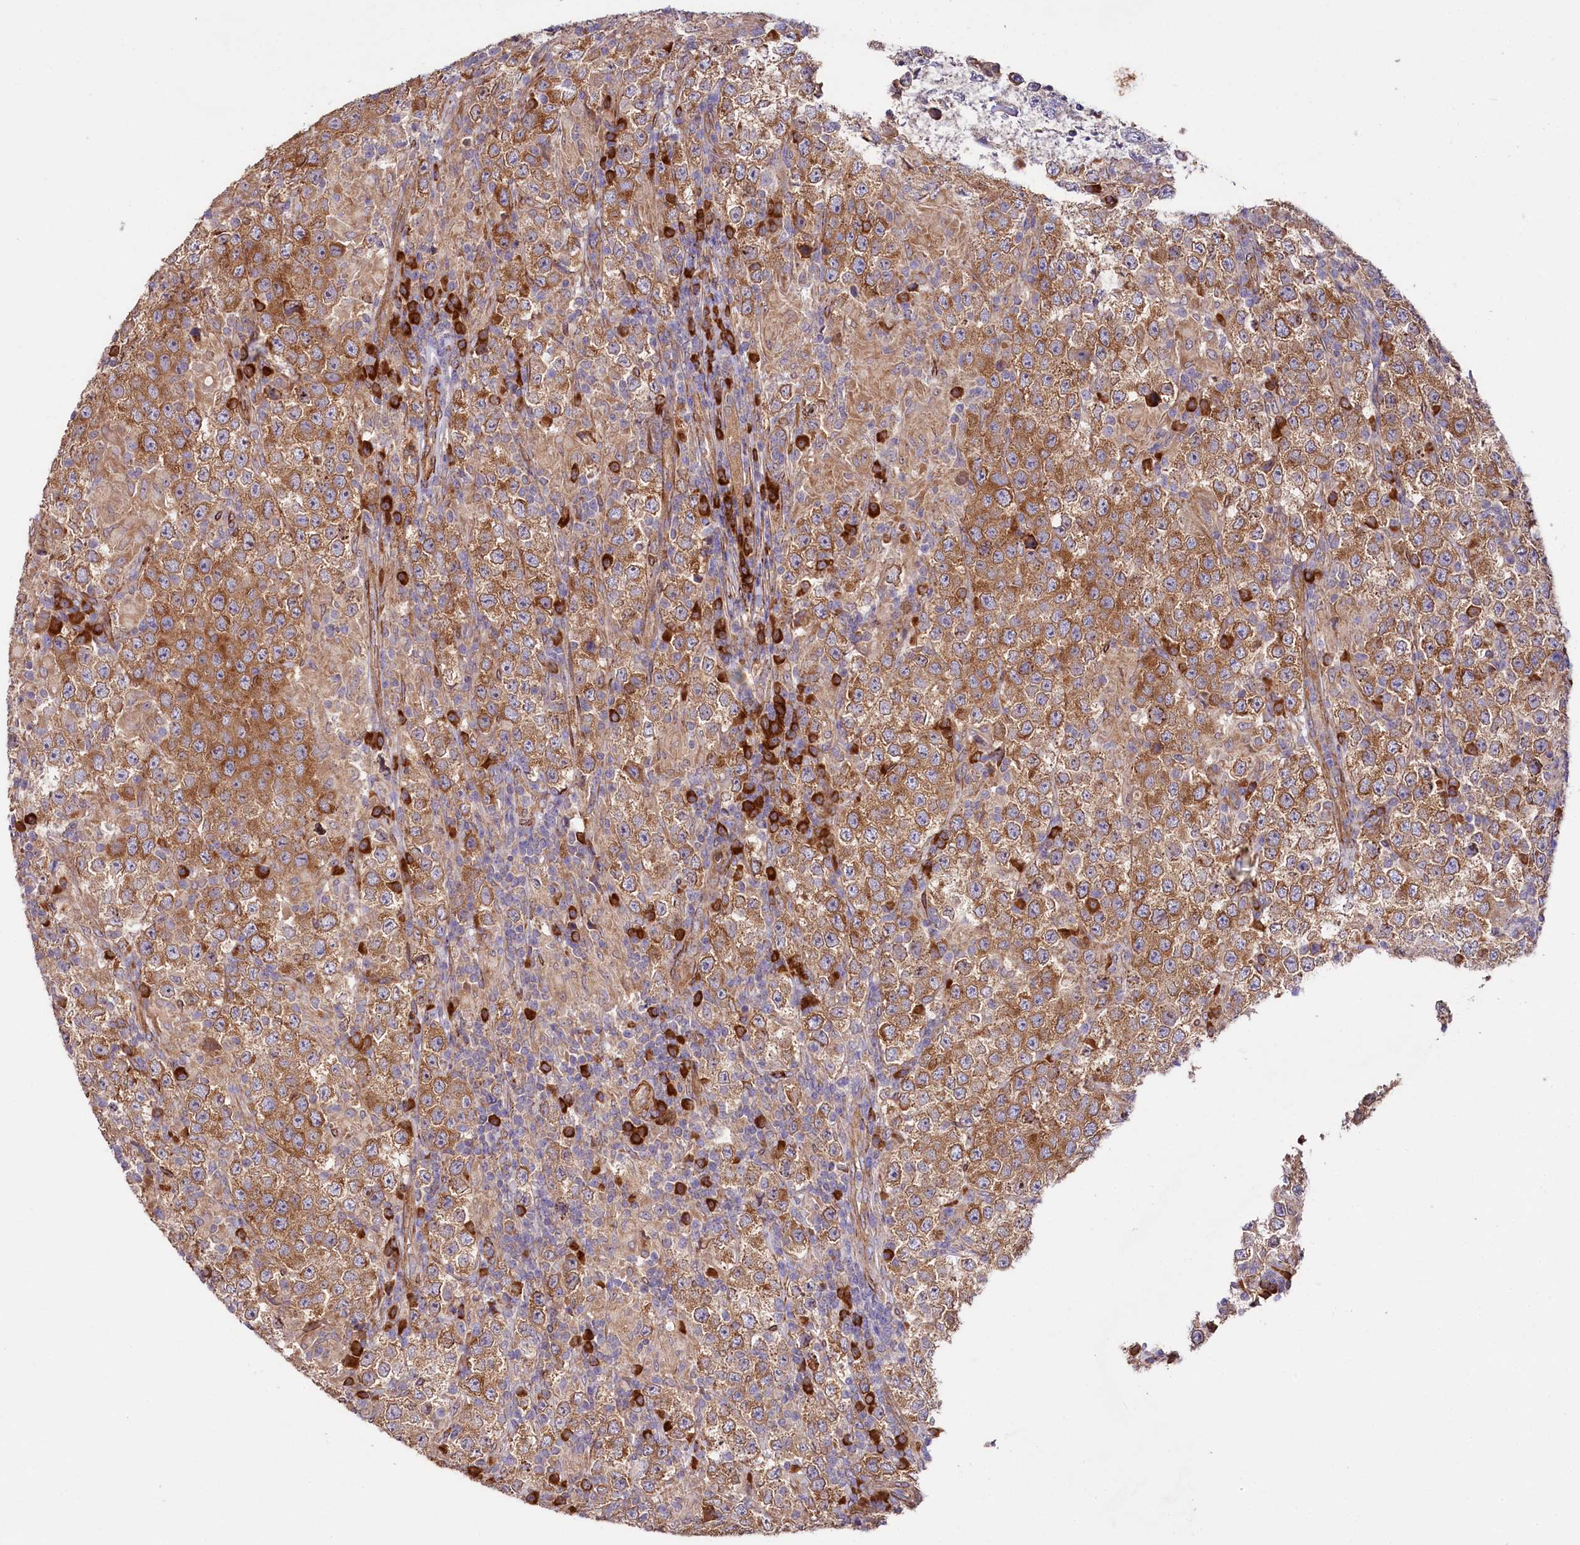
{"staining": {"intensity": "moderate", "quantity": ">75%", "location": "cytoplasmic/membranous"}, "tissue": "testis cancer", "cell_type": "Tumor cells", "image_type": "cancer", "snomed": [{"axis": "morphology", "description": "Normal tissue, NOS"}, {"axis": "morphology", "description": "Urothelial carcinoma, High grade"}, {"axis": "morphology", "description": "Seminoma, NOS"}, {"axis": "morphology", "description": "Carcinoma, Embryonal, NOS"}, {"axis": "topography", "description": "Urinary bladder"}, {"axis": "topography", "description": "Testis"}], "caption": "High-magnification brightfield microscopy of high-grade urothelial carcinoma (testis) stained with DAB (brown) and counterstained with hematoxylin (blue). tumor cells exhibit moderate cytoplasmic/membranous positivity is present in about>75% of cells.", "gene": "SPATS2", "patient": {"sex": "male", "age": 41}}